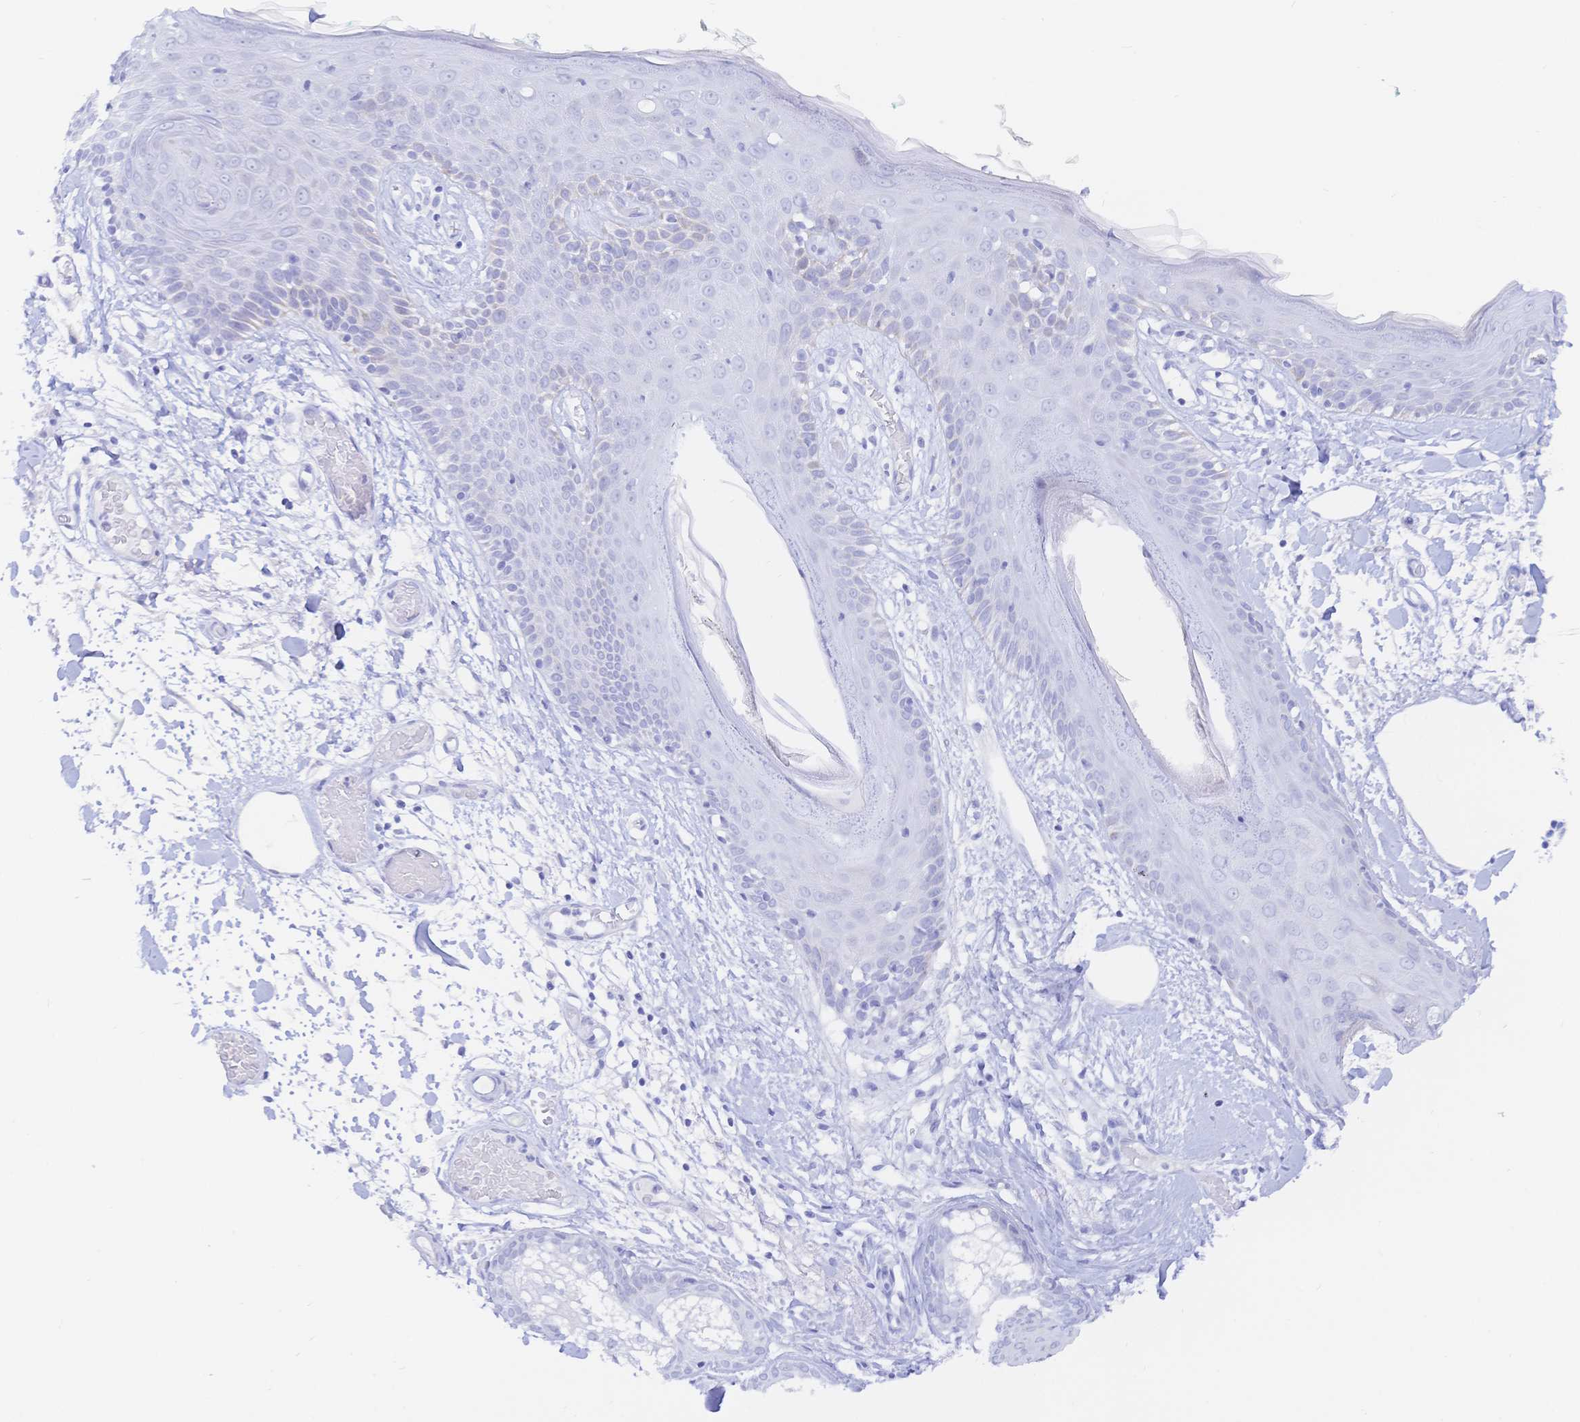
{"staining": {"intensity": "negative", "quantity": "none", "location": "none"}, "tissue": "skin", "cell_type": "Fibroblasts", "image_type": "normal", "snomed": [{"axis": "morphology", "description": "Normal tissue, NOS"}, {"axis": "topography", "description": "Skin"}], "caption": "Benign skin was stained to show a protein in brown. There is no significant positivity in fibroblasts.", "gene": "KCNH6", "patient": {"sex": "male", "age": 79}}